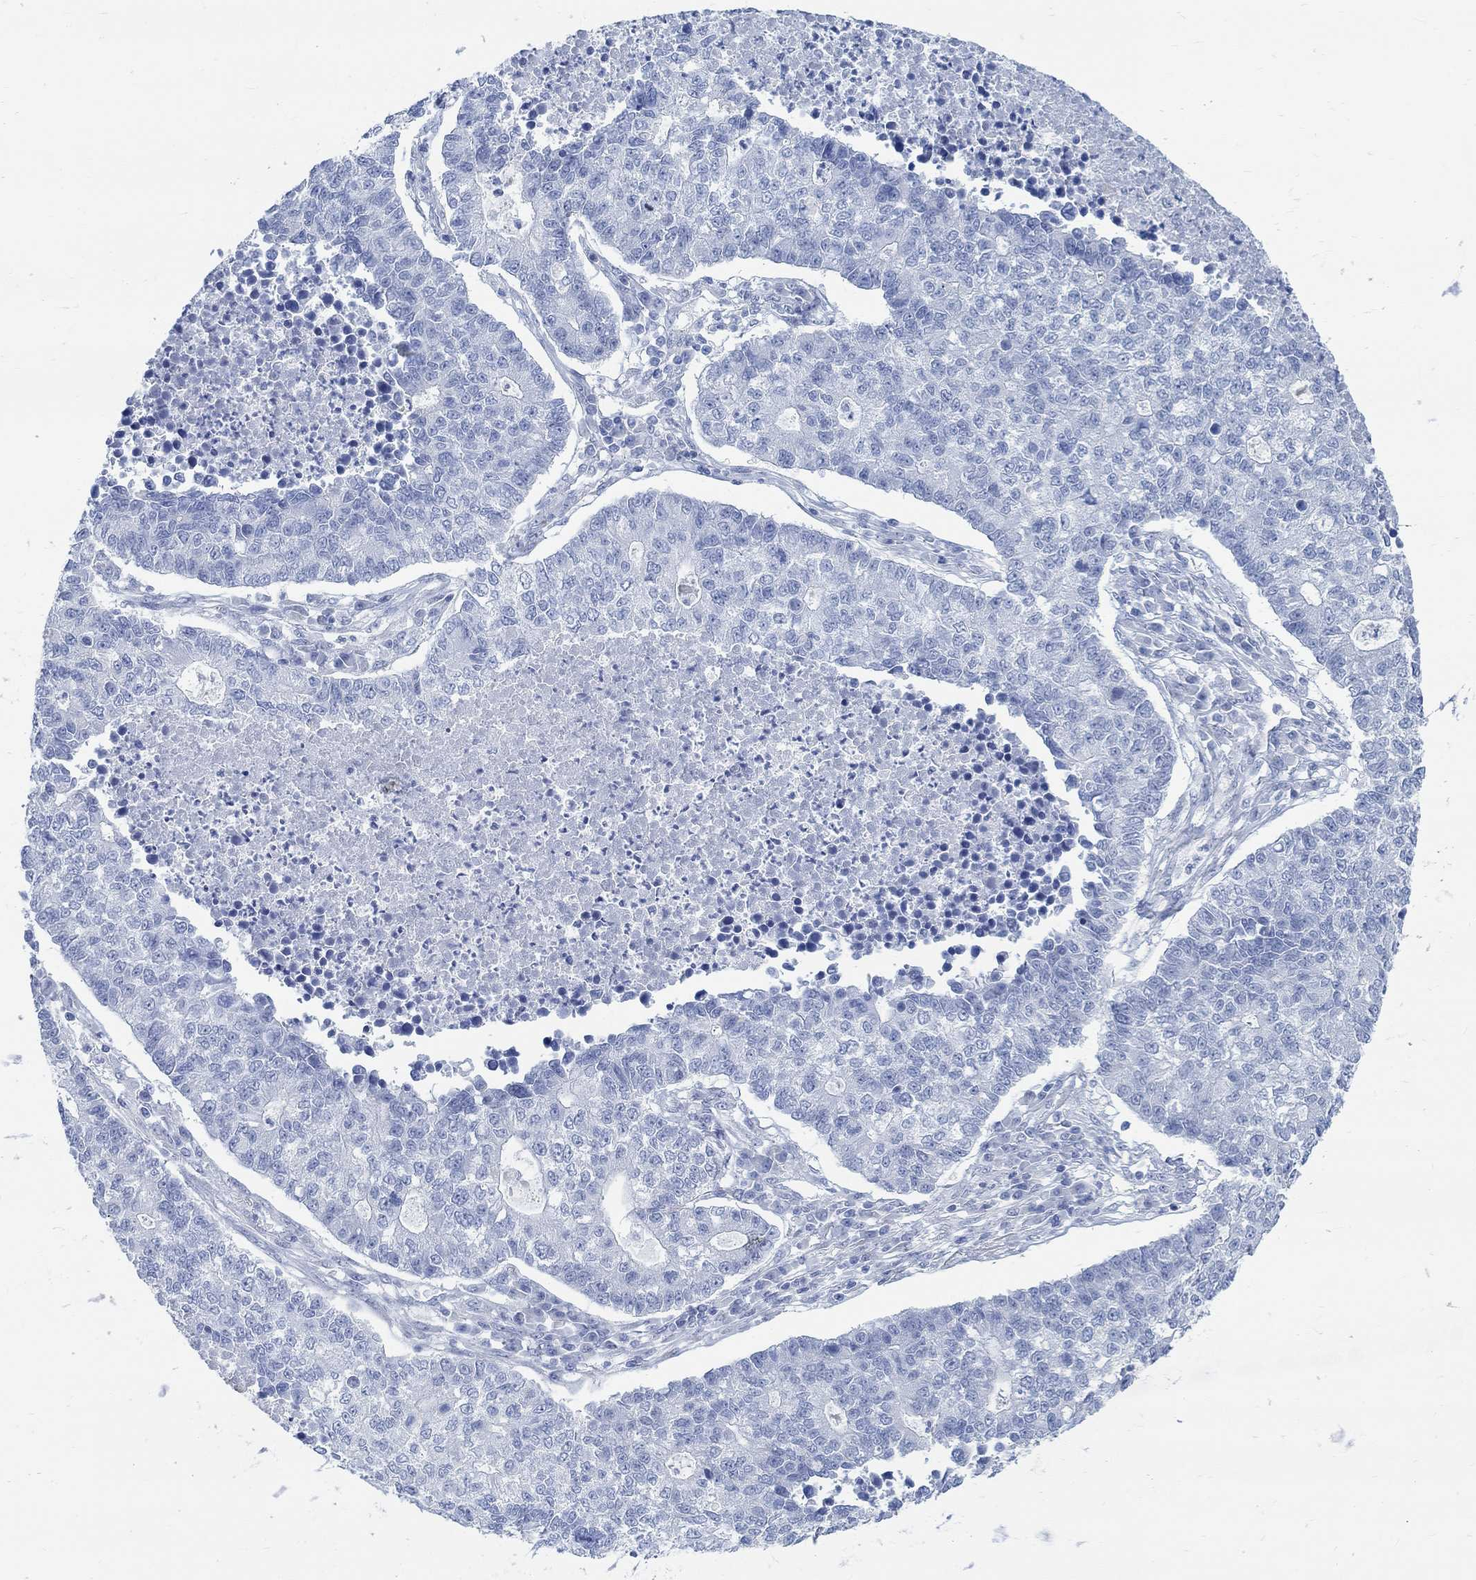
{"staining": {"intensity": "negative", "quantity": "none", "location": "none"}, "tissue": "lung cancer", "cell_type": "Tumor cells", "image_type": "cancer", "snomed": [{"axis": "morphology", "description": "Adenocarcinoma, NOS"}, {"axis": "topography", "description": "Lung"}], "caption": "Immunohistochemistry micrograph of neoplastic tissue: human adenocarcinoma (lung) stained with DAB displays no significant protein staining in tumor cells.", "gene": "RBM20", "patient": {"sex": "male", "age": 57}}